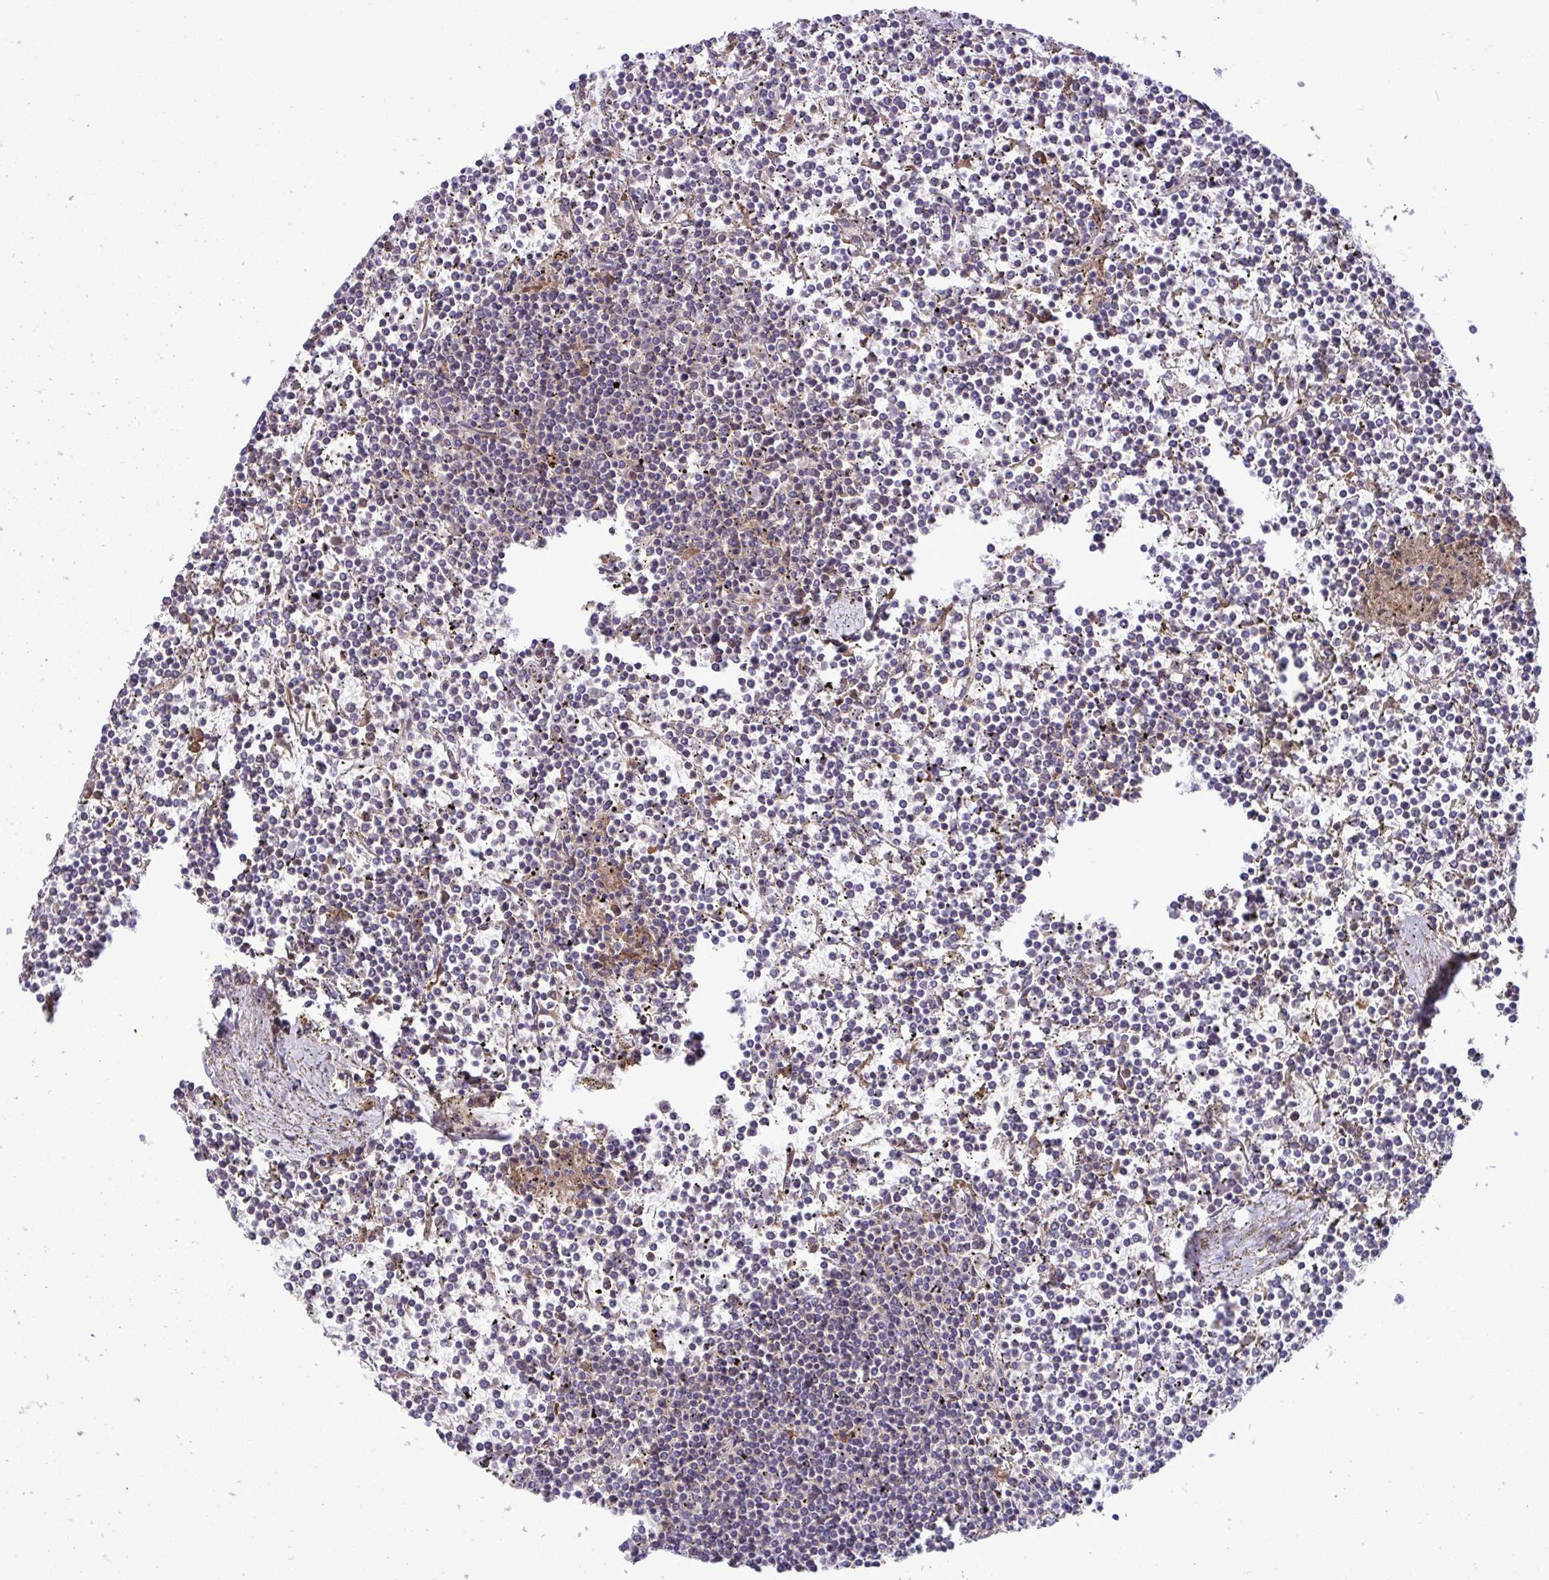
{"staining": {"intensity": "negative", "quantity": "none", "location": "none"}, "tissue": "lymphoma", "cell_type": "Tumor cells", "image_type": "cancer", "snomed": [{"axis": "morphology", "description": "Malignant lymphoma, non-Hodgkin's type, Low grade"}, {"axis": "topography", "description": "Spleen"}], "caption": "This is an immunohistochemistry (IHC) image of human lymphoma. There is no positivity in tumor cells.", "gene": "GRB14", "patient": {"sex": "female", "age": 19}}